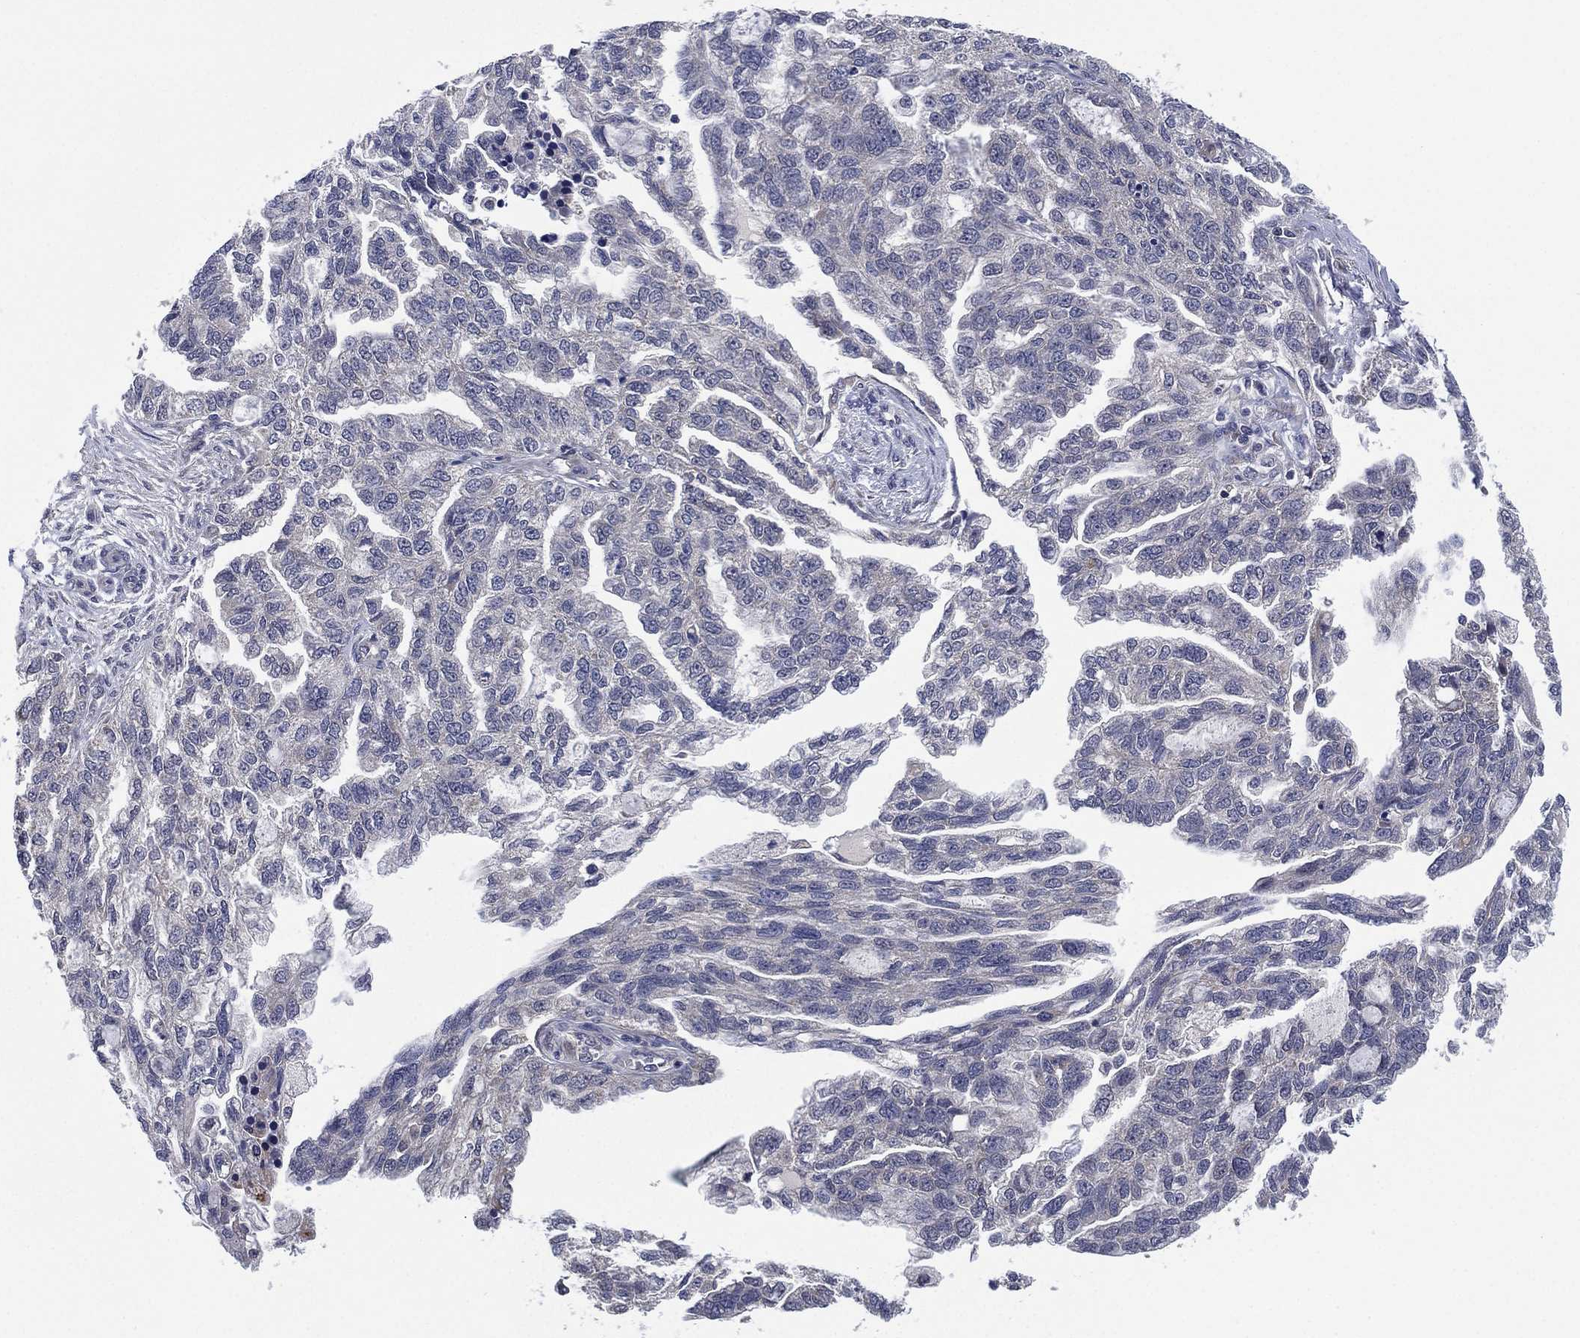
{"staining": {"intensity": "negative", "quantity": "none", "location": "none"}, "tissue": "ovarian cancer", "cell_type": "Tumor cells", "image_type": "cancer", "snomed": [{"axis": "morphology", "description": "Cystadenocarcinoma, serous, NOS"}, {"axis": "topography", "description": "Ovary"}], "caption": "IHC of serous cystadenocarcinoma (ovarian) reveals no expression in tumor cells. (DAB IHC with hematoxylin counter stain).", "gene": "SELENOO", "patient": {"sex": "female", "age": 51}}